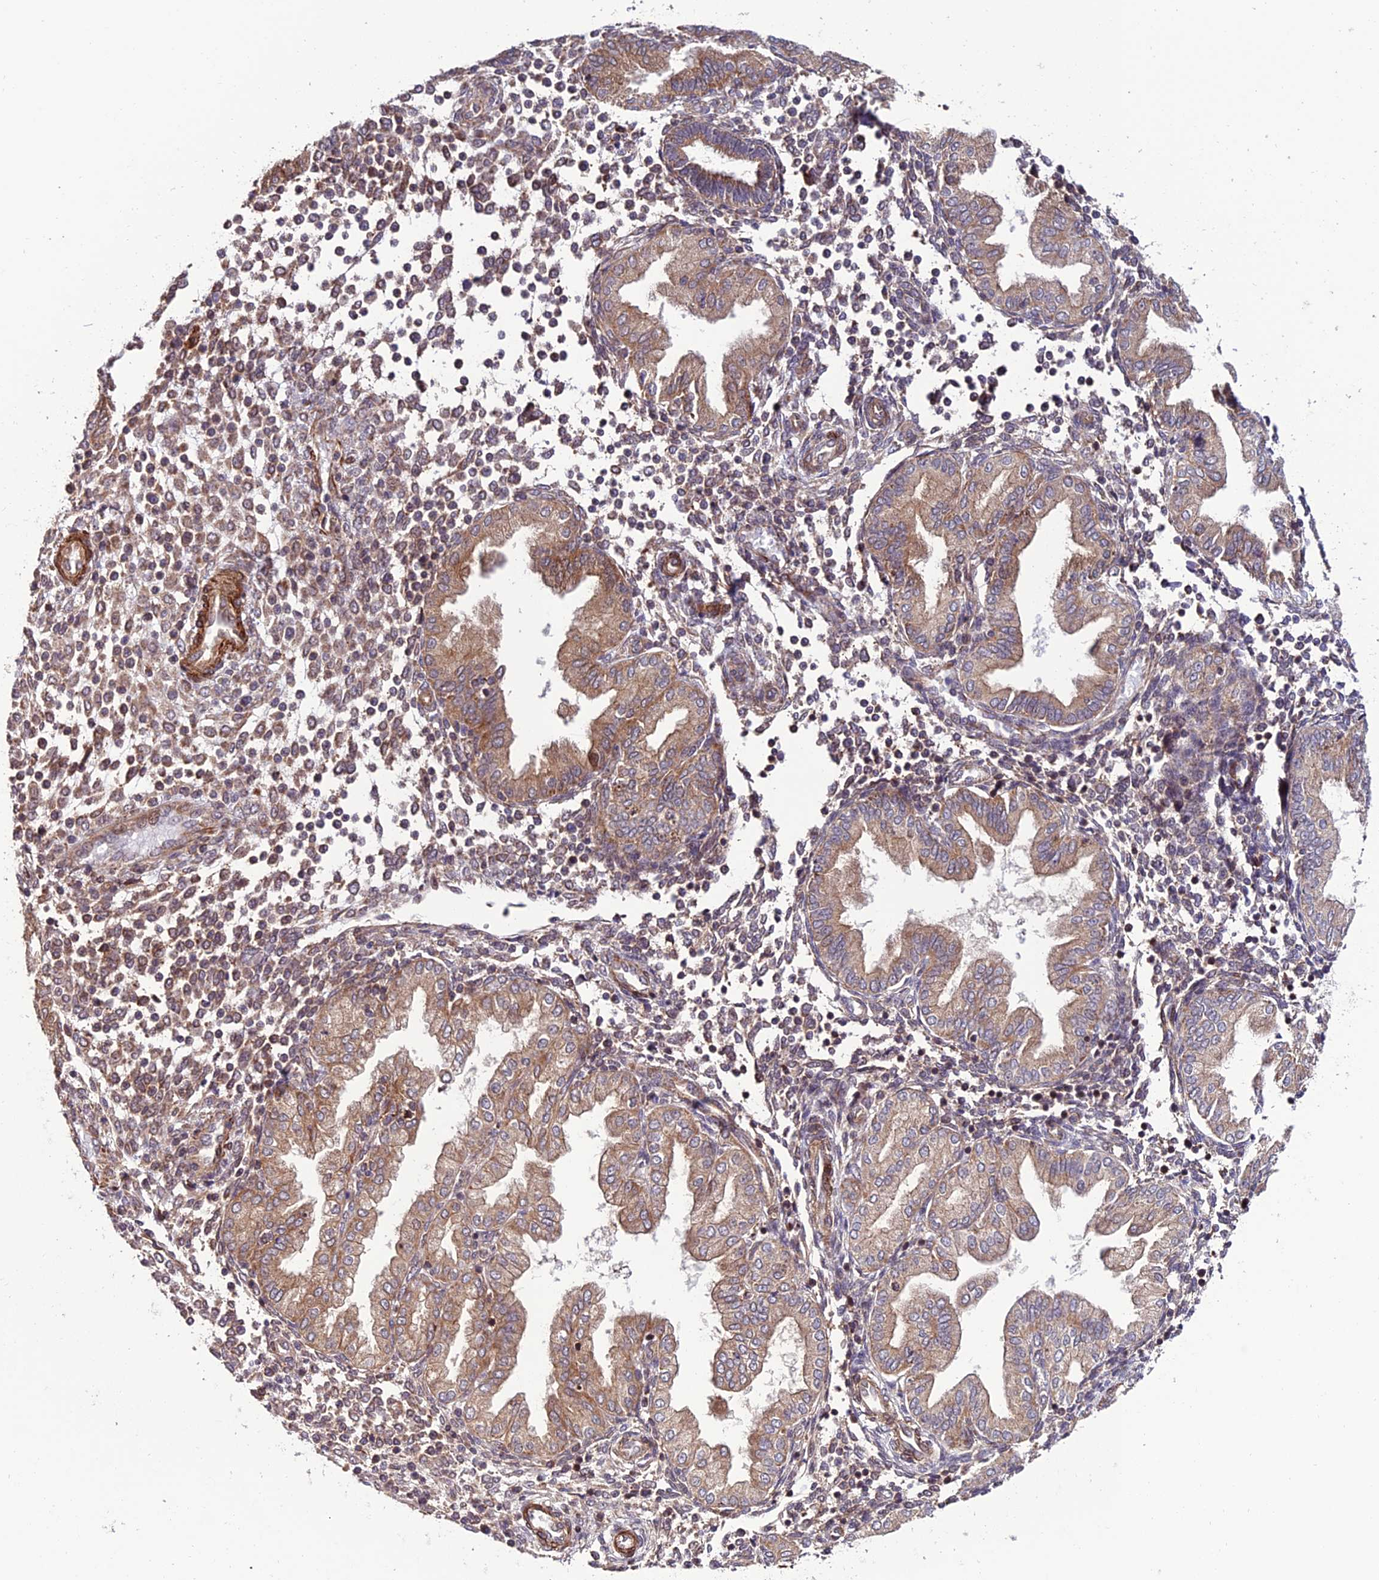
{"staining": {"intensity": "moderate", "quantity": "<25%", "location": "cytoplasmic/membranous"}, "tissue": "endometrium", "cell_type": "Cells in endometrial stroma", "image_type": "normal", "snomed": [{"axis": "morphology", "description": "Normal tissue, NOS"}, {"axis": "topography", "description": "Endometrium"}], "caption": "Moderate cytoplasmic/membranous staining is present in about <25% of cells in endometrial stroma in unremarkable endometrium.", "gene": "TNIP3", "patient": {"sex": "female", "age": 53}}